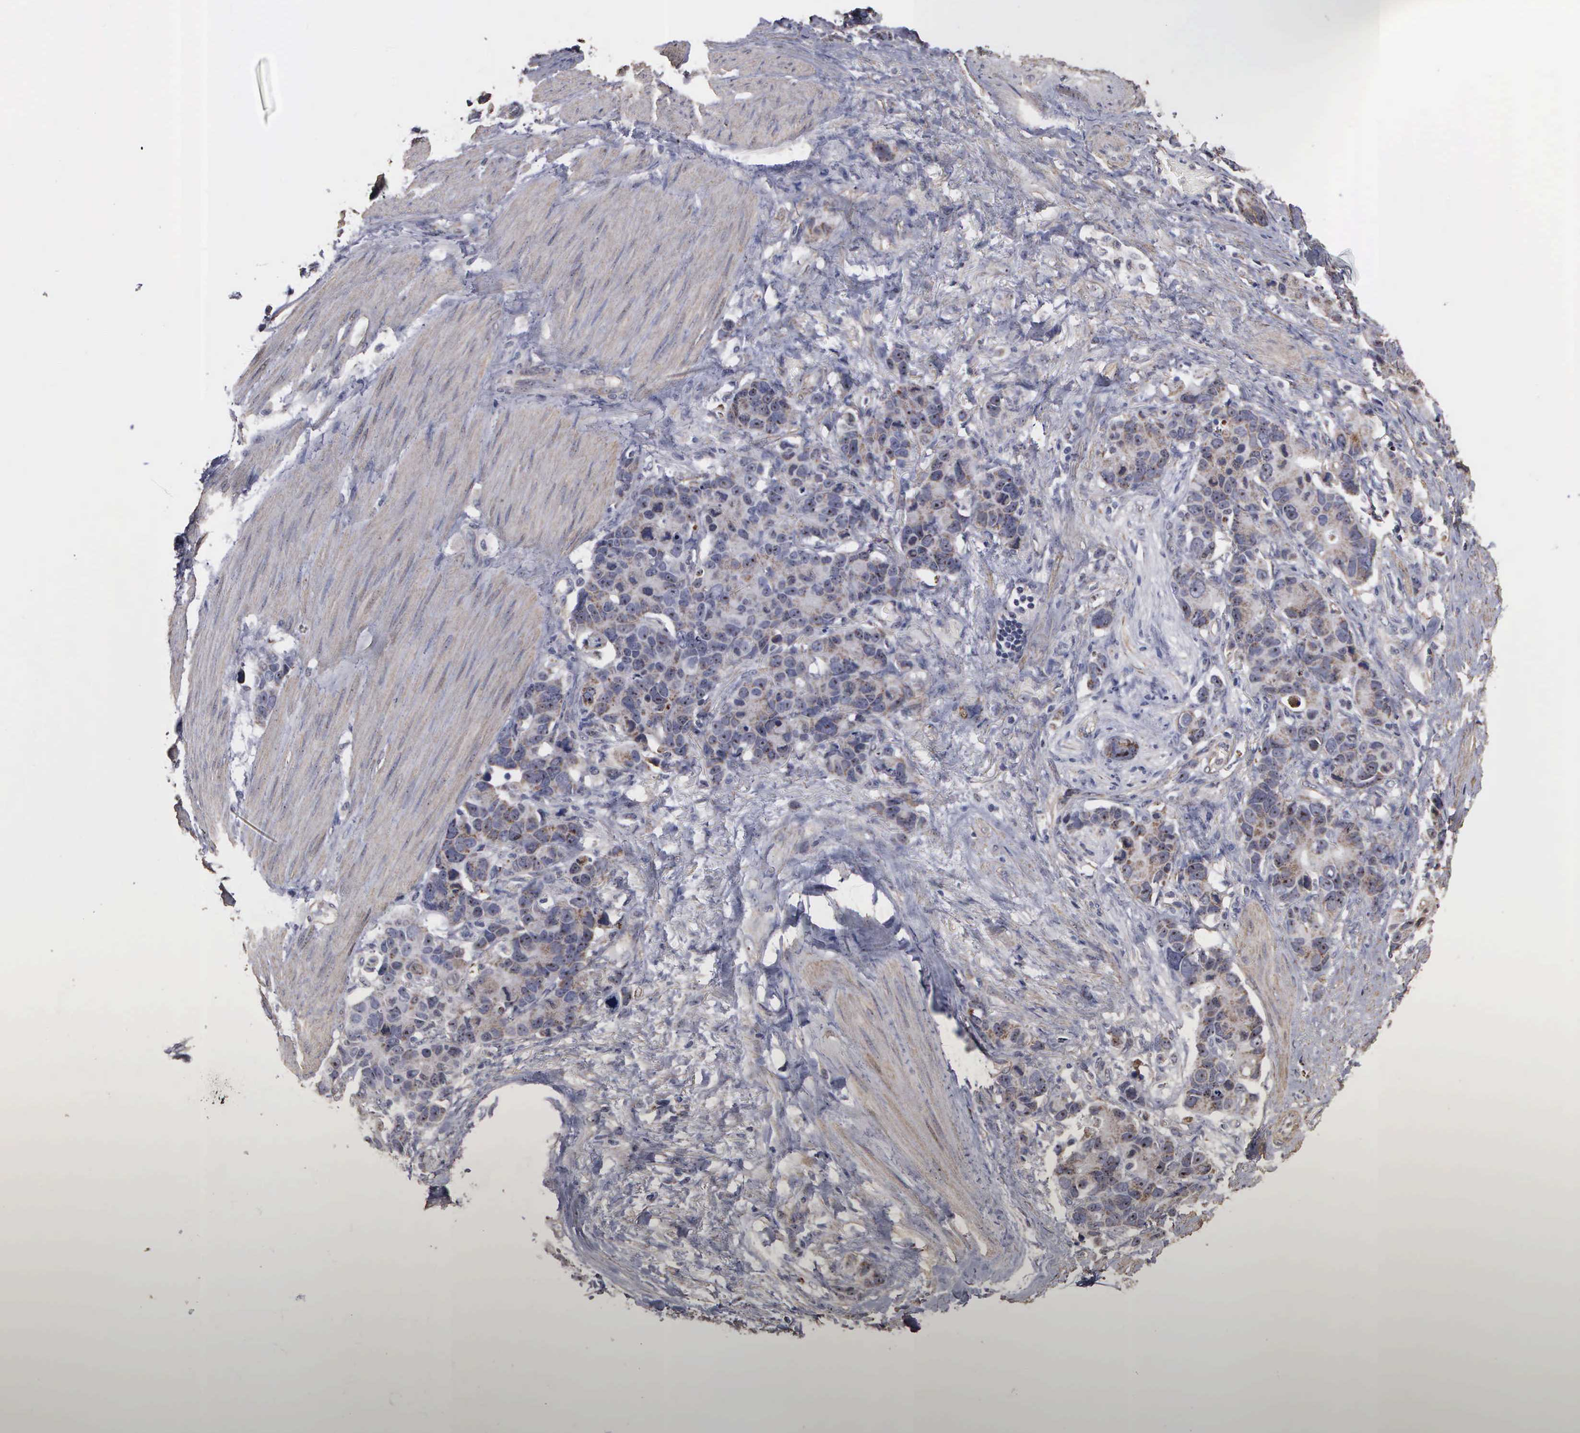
{"staining": {"intensity": "weak", "quantity": "25%-75%", "location": "cytoplasmic/membranous"}, "tissue": "stomach cancer", "cell_type": "Tumor cells", "image_type": "cancer", "snomed": [{"axis": "morphology", "description": "Adenocarcinoma, NOS"}, {"axis": "topography", "description": "Stomach, upper"}], "caption": "The micrograph shows staining of stomach adenocarcinoma, revealing weak cytoplasmic/membranous protein positivity (brown color) within tumor cells.", "gene": "NGDN", "patient": {"sex": "male", "age": 71}}